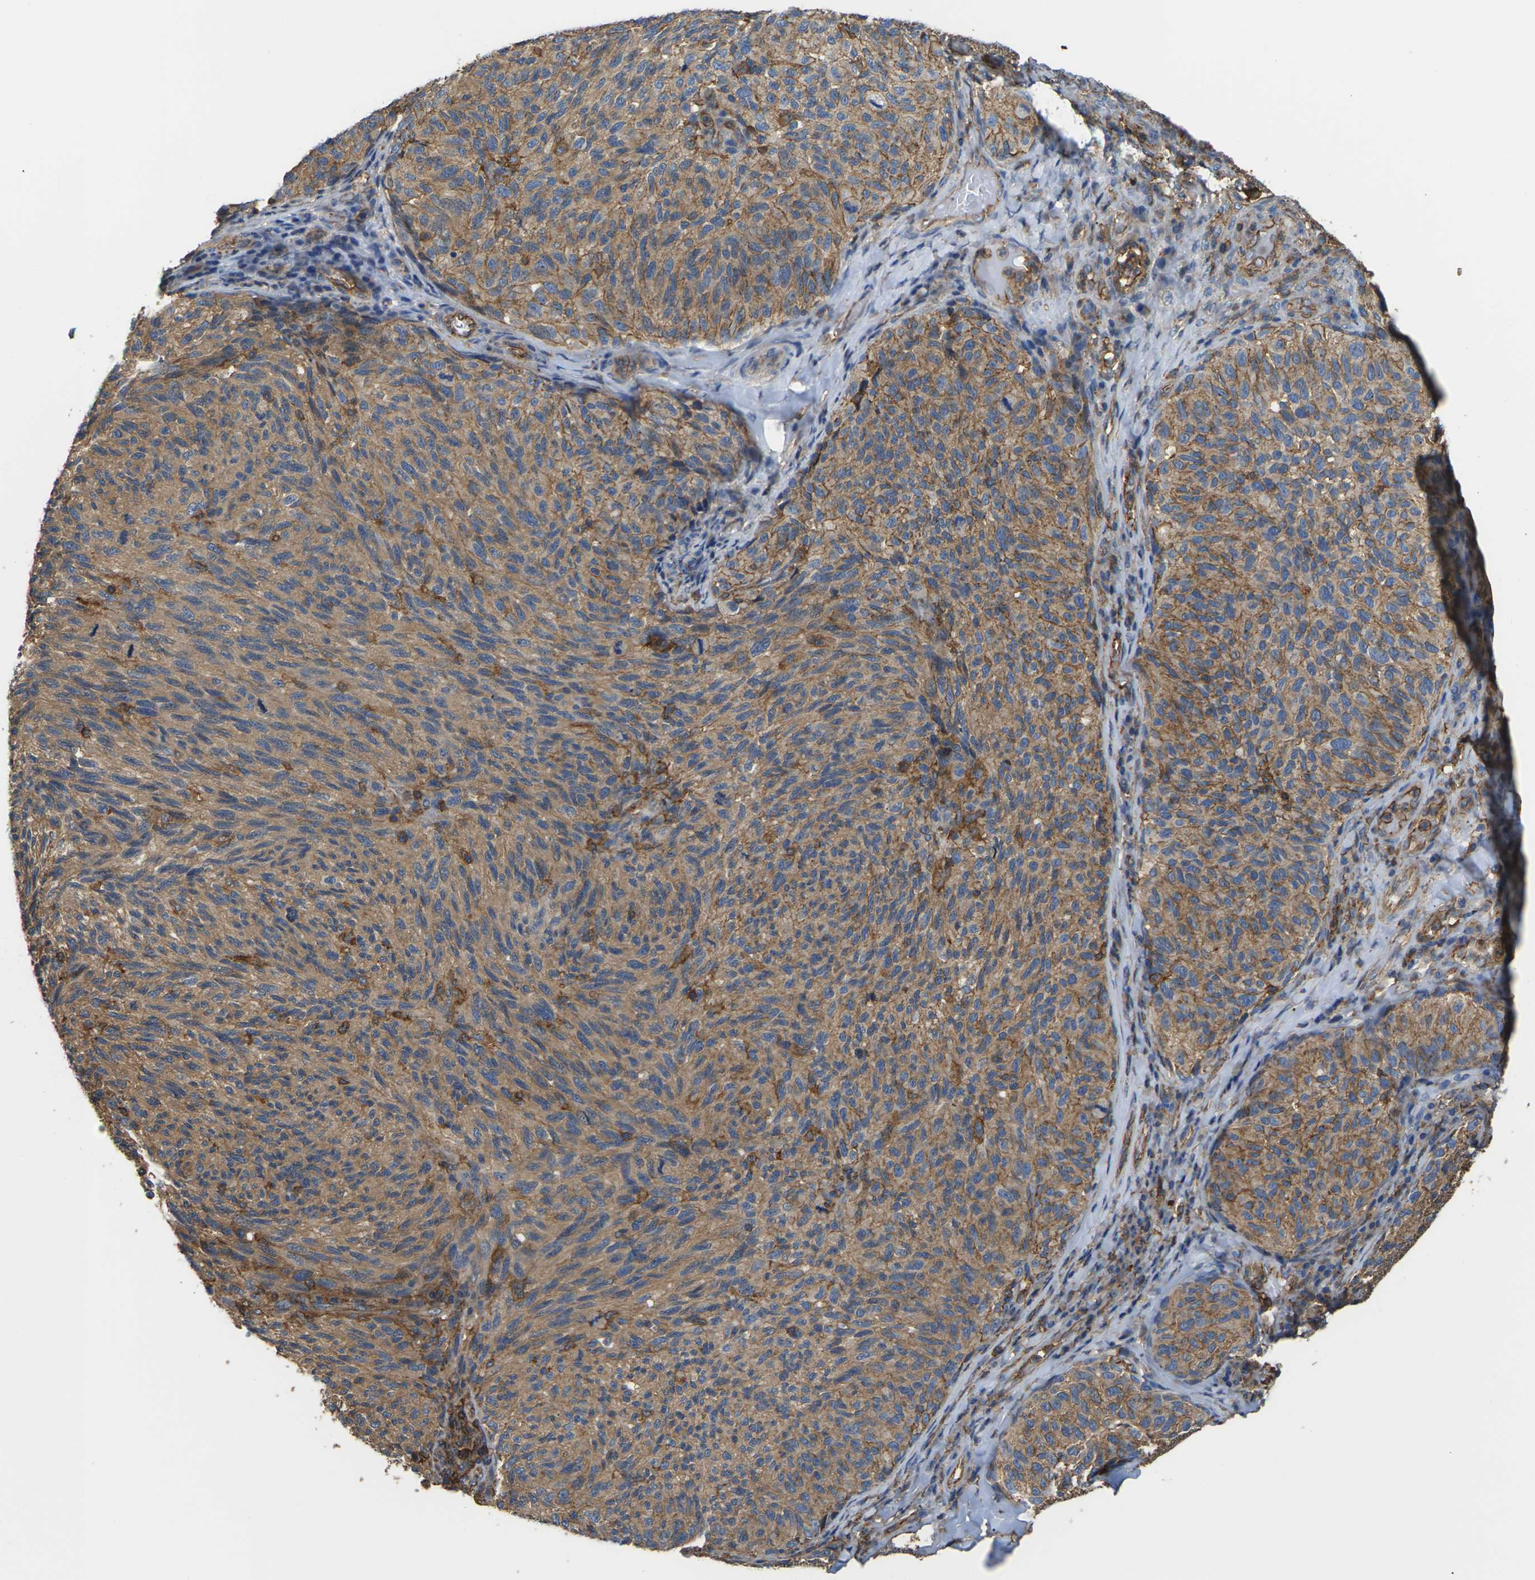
{"staining": {"intensity": "moderate", "quantity": ">75%", "location": "cytoplasmic/membranous"}, "tissue": "melanoma", "cell_type": "Tumor cells", "image_type": "cancer", "snomed": [{"axis": "morphology", "description": "Malignant melanoma, NOS"}, {"axis": "topography", "description": "Skin"}], "caption": "Protein staining displays moderate cytoplasmic/membranous expression in about >75% of tumor cells in malignant melanoma.", "gene": "IQGAP1", "patient": {"sex": "female", "age": 73}}